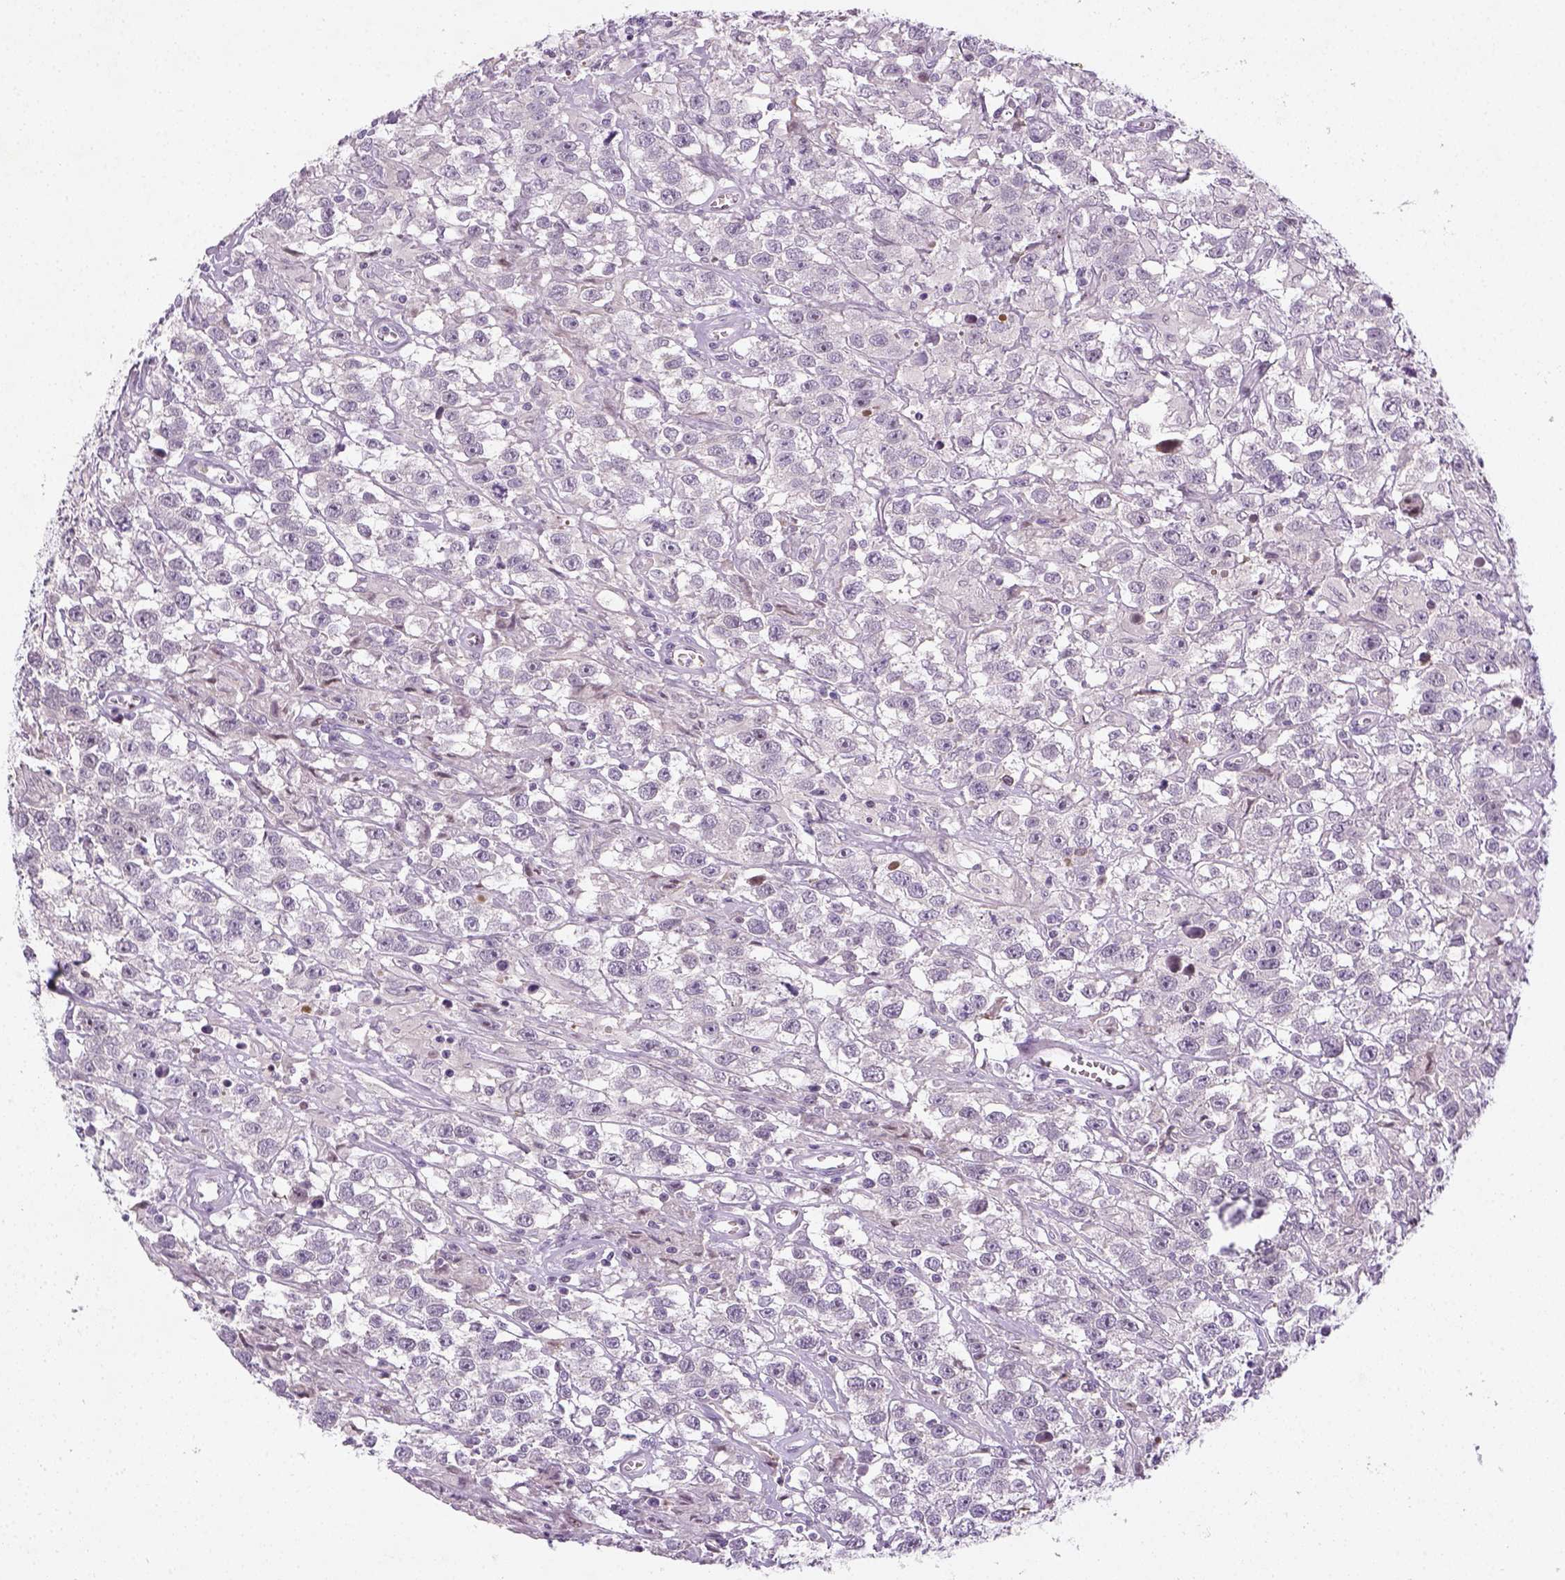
{"staining": {"intensity": "negative", "quantity": "none", "location": "none"}, "tissue": "testis cancer", "cell_type": "Tumor cells", "image_type": "cancer", "snomed": [{"axis": "morphology", "description": "Seminoma, NOS"}, {"axis": "topography", "description": "Testis"}], "caption": "High magnification brightfield microscopy of testis seminoma stained with DAB (brown) and counterstained with hematoxylin (blue): tumor cells show no significant positivity.", "gene": "MAGEB3", "patient": {"sex": "male", "age": 43}}